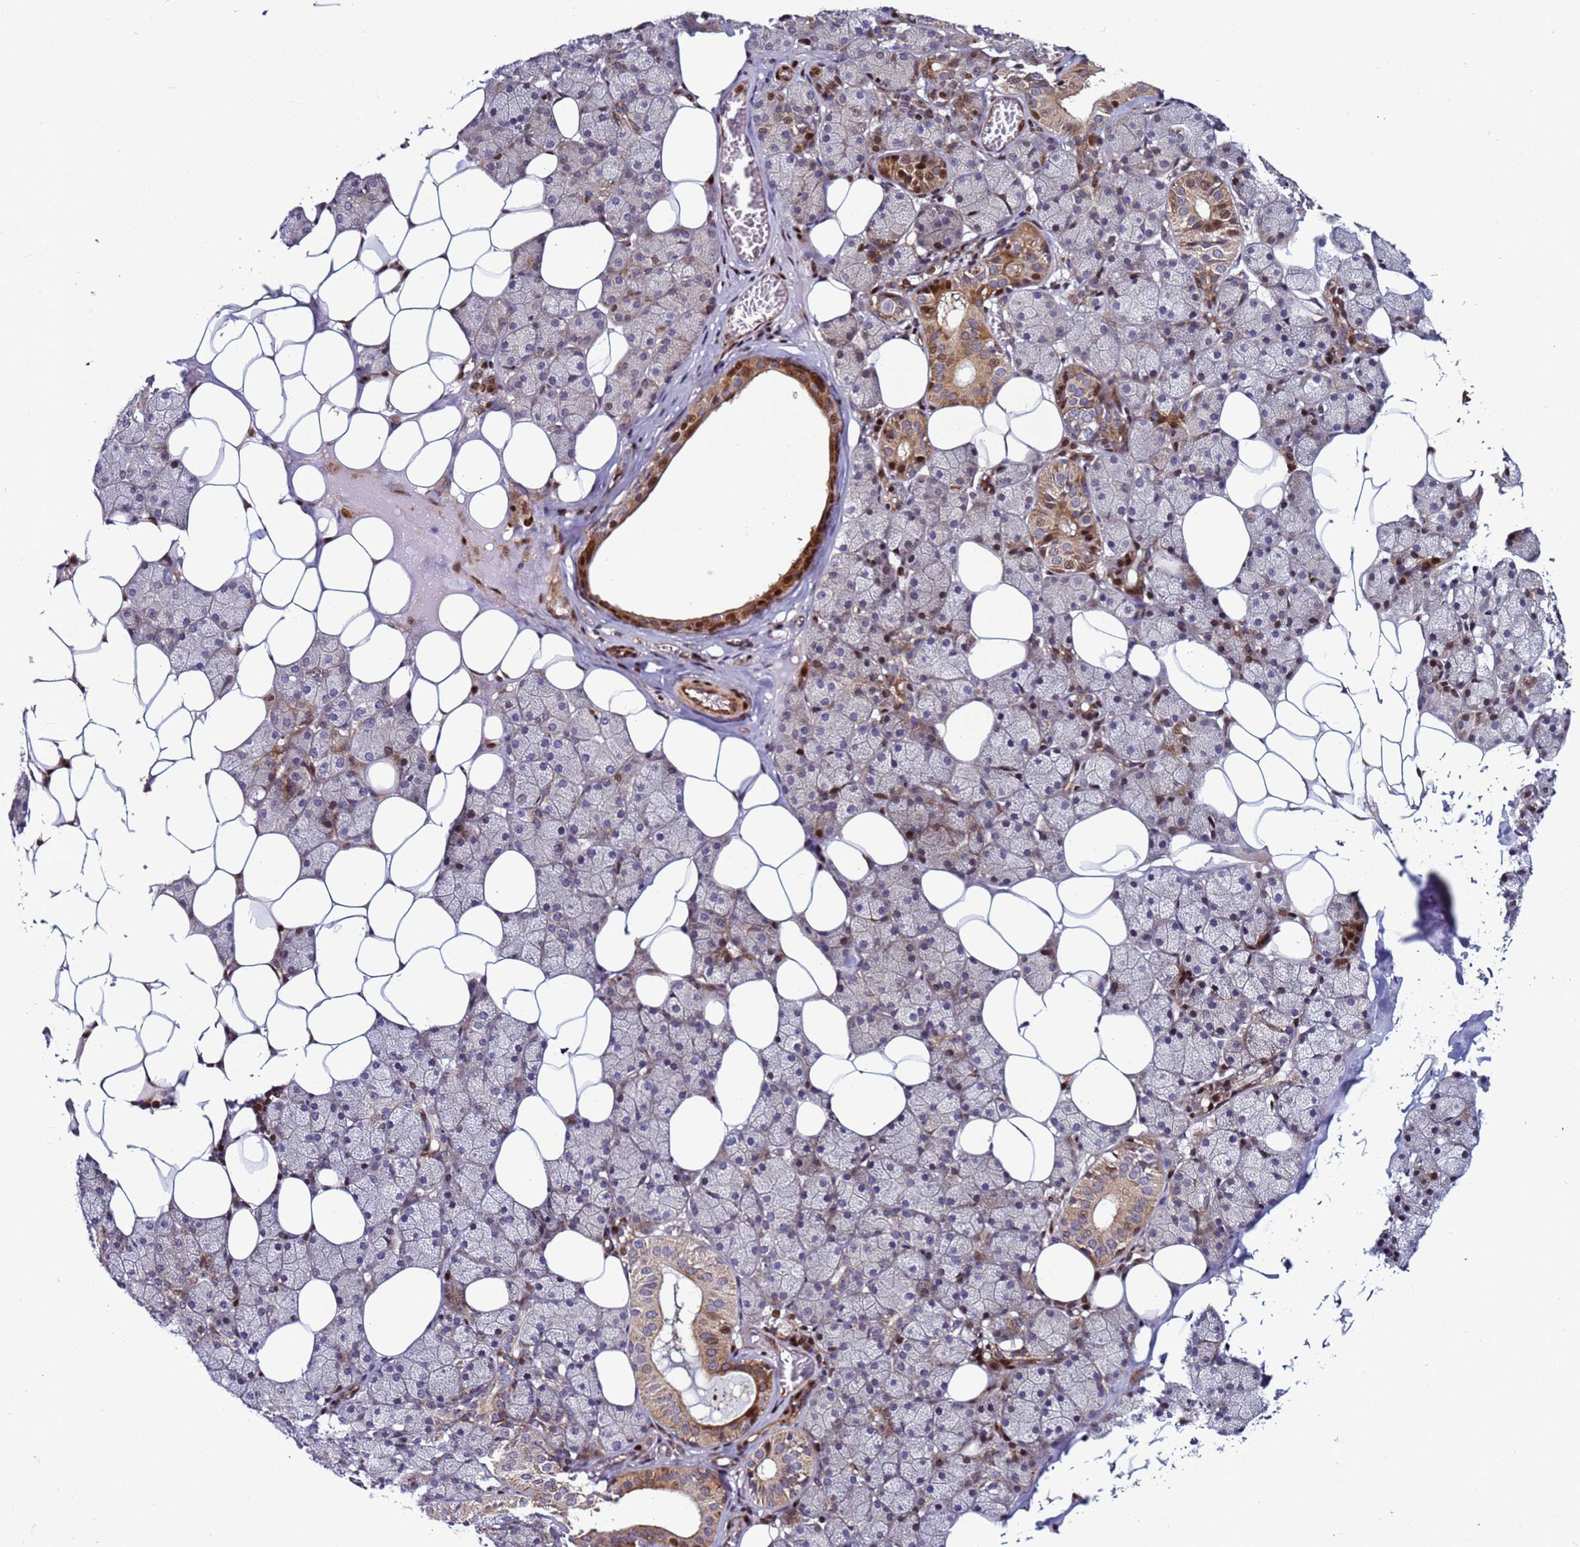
{"staining": {"intensity": "strong", "quantity": "25%-75%", "location": "cytoplasmic/membranous,nuclear"}, "tissue": "salivary gland", "cell_type": "Glandular cells", "image_type": "normal", "snomed": [{"axis": "morphology", "description": "Normal tissue, NOS"}, {"axis": "topography", "description": "Salivary gland"}], "caption": "The immunohistochemical stain highlights strong cytoplasmic/membranous,nuclear positivity in glandular cells of normal salivary gland.", "gene": "WBP11", "patient": {"sex": "female", "age": 33}}